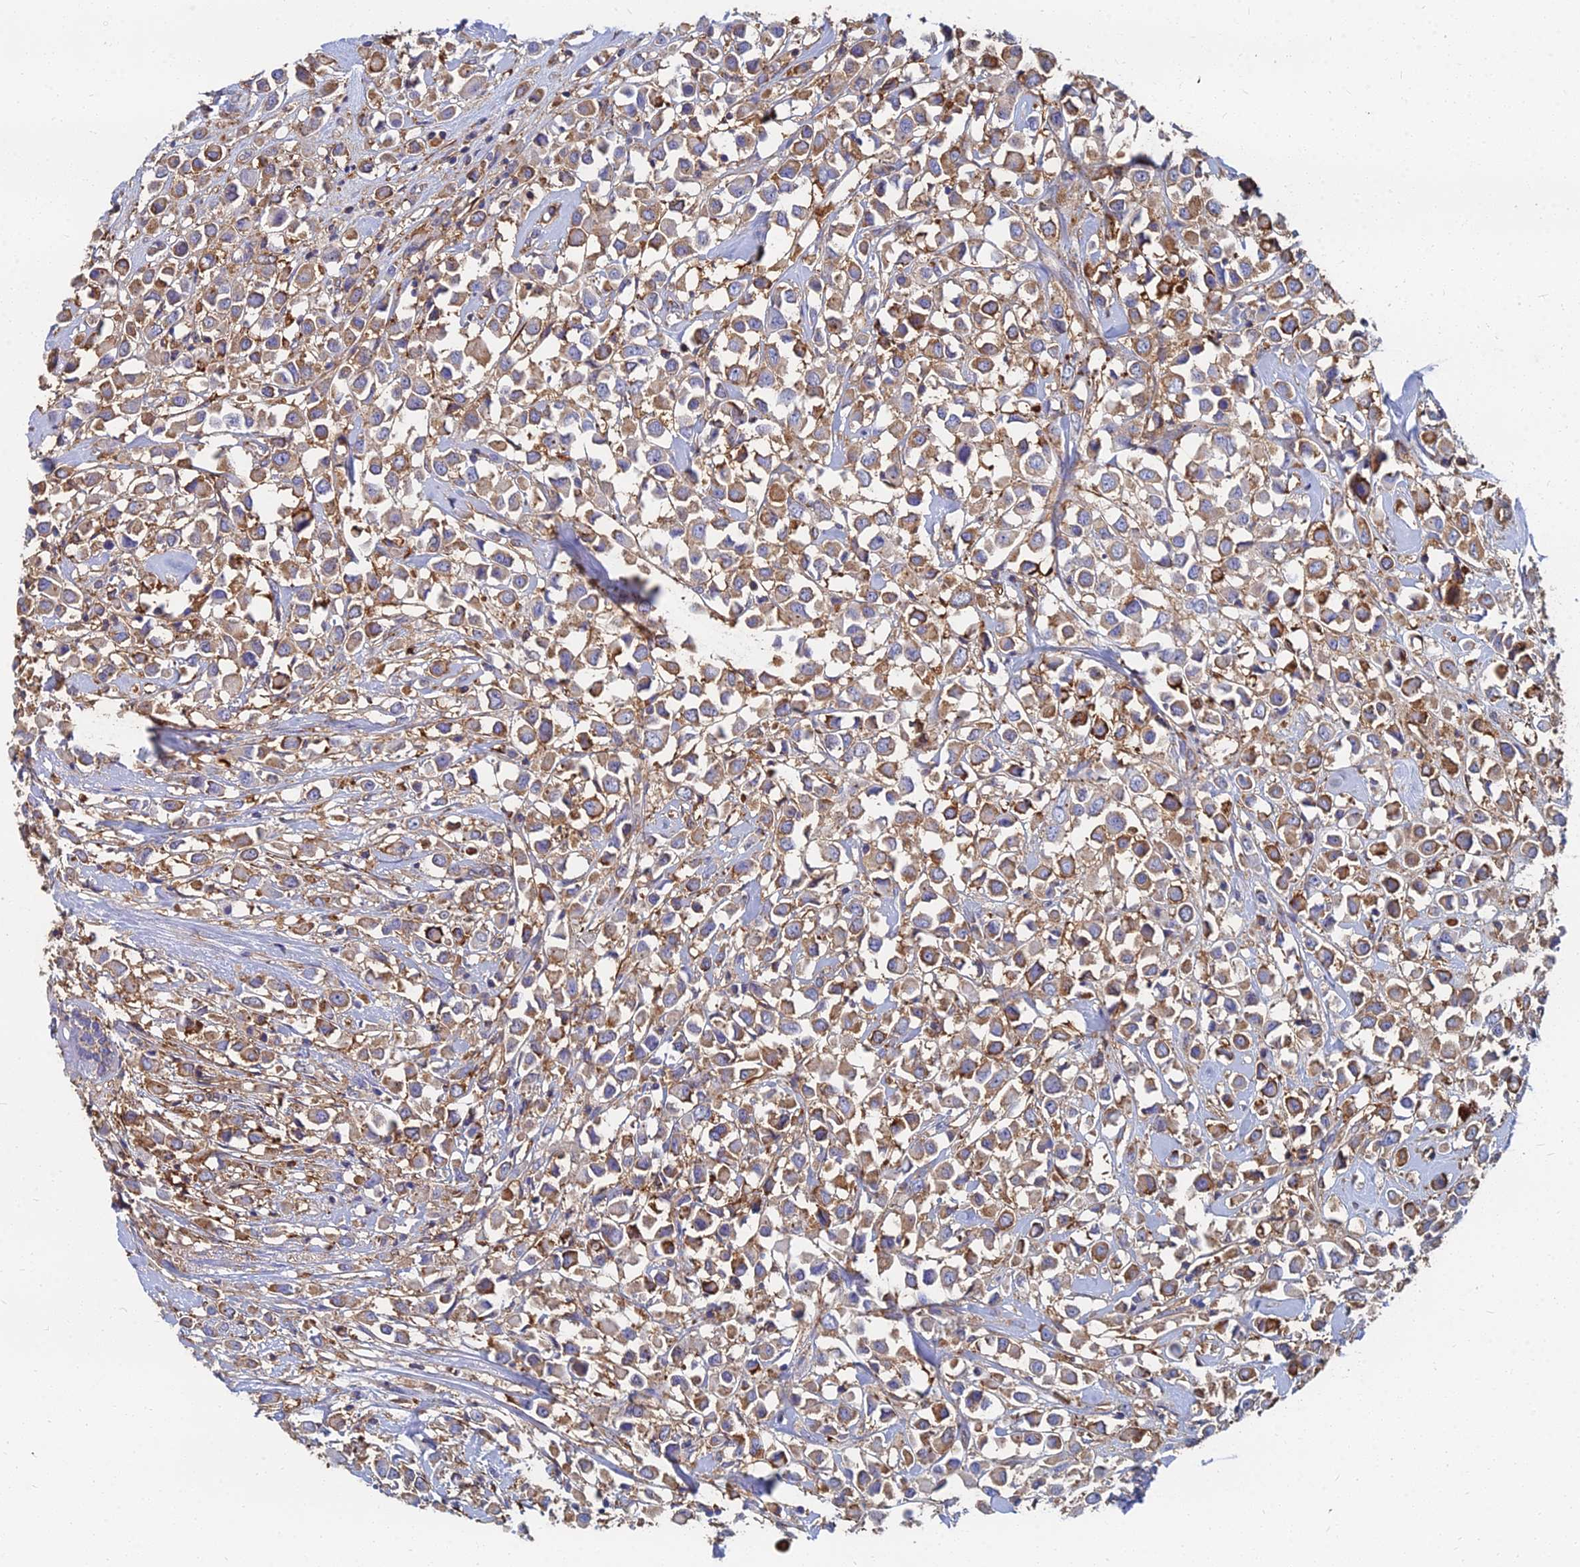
{"staining": {"intensity": "moderate", "quantity": ">75%", "location": "cytoplasmic/membranous"}, "tissue": "breast cancer", "cell_type": "Tumor cells", "image_type": "cancer", "snomed": [{"axis": "morphology", "description": "Duct carcinoma"}, {"axis": "topography", "description": "Breast"}], "caption": "Human breast cancer (infiltrating ductal carcinoma) stained for a protein (brown) reveals moderate cytoplasmic/membranous positive staining in approximately >75% of tumor cells.", "gene": "GPR42", "patient": {"sex": "female", "age": 61}}